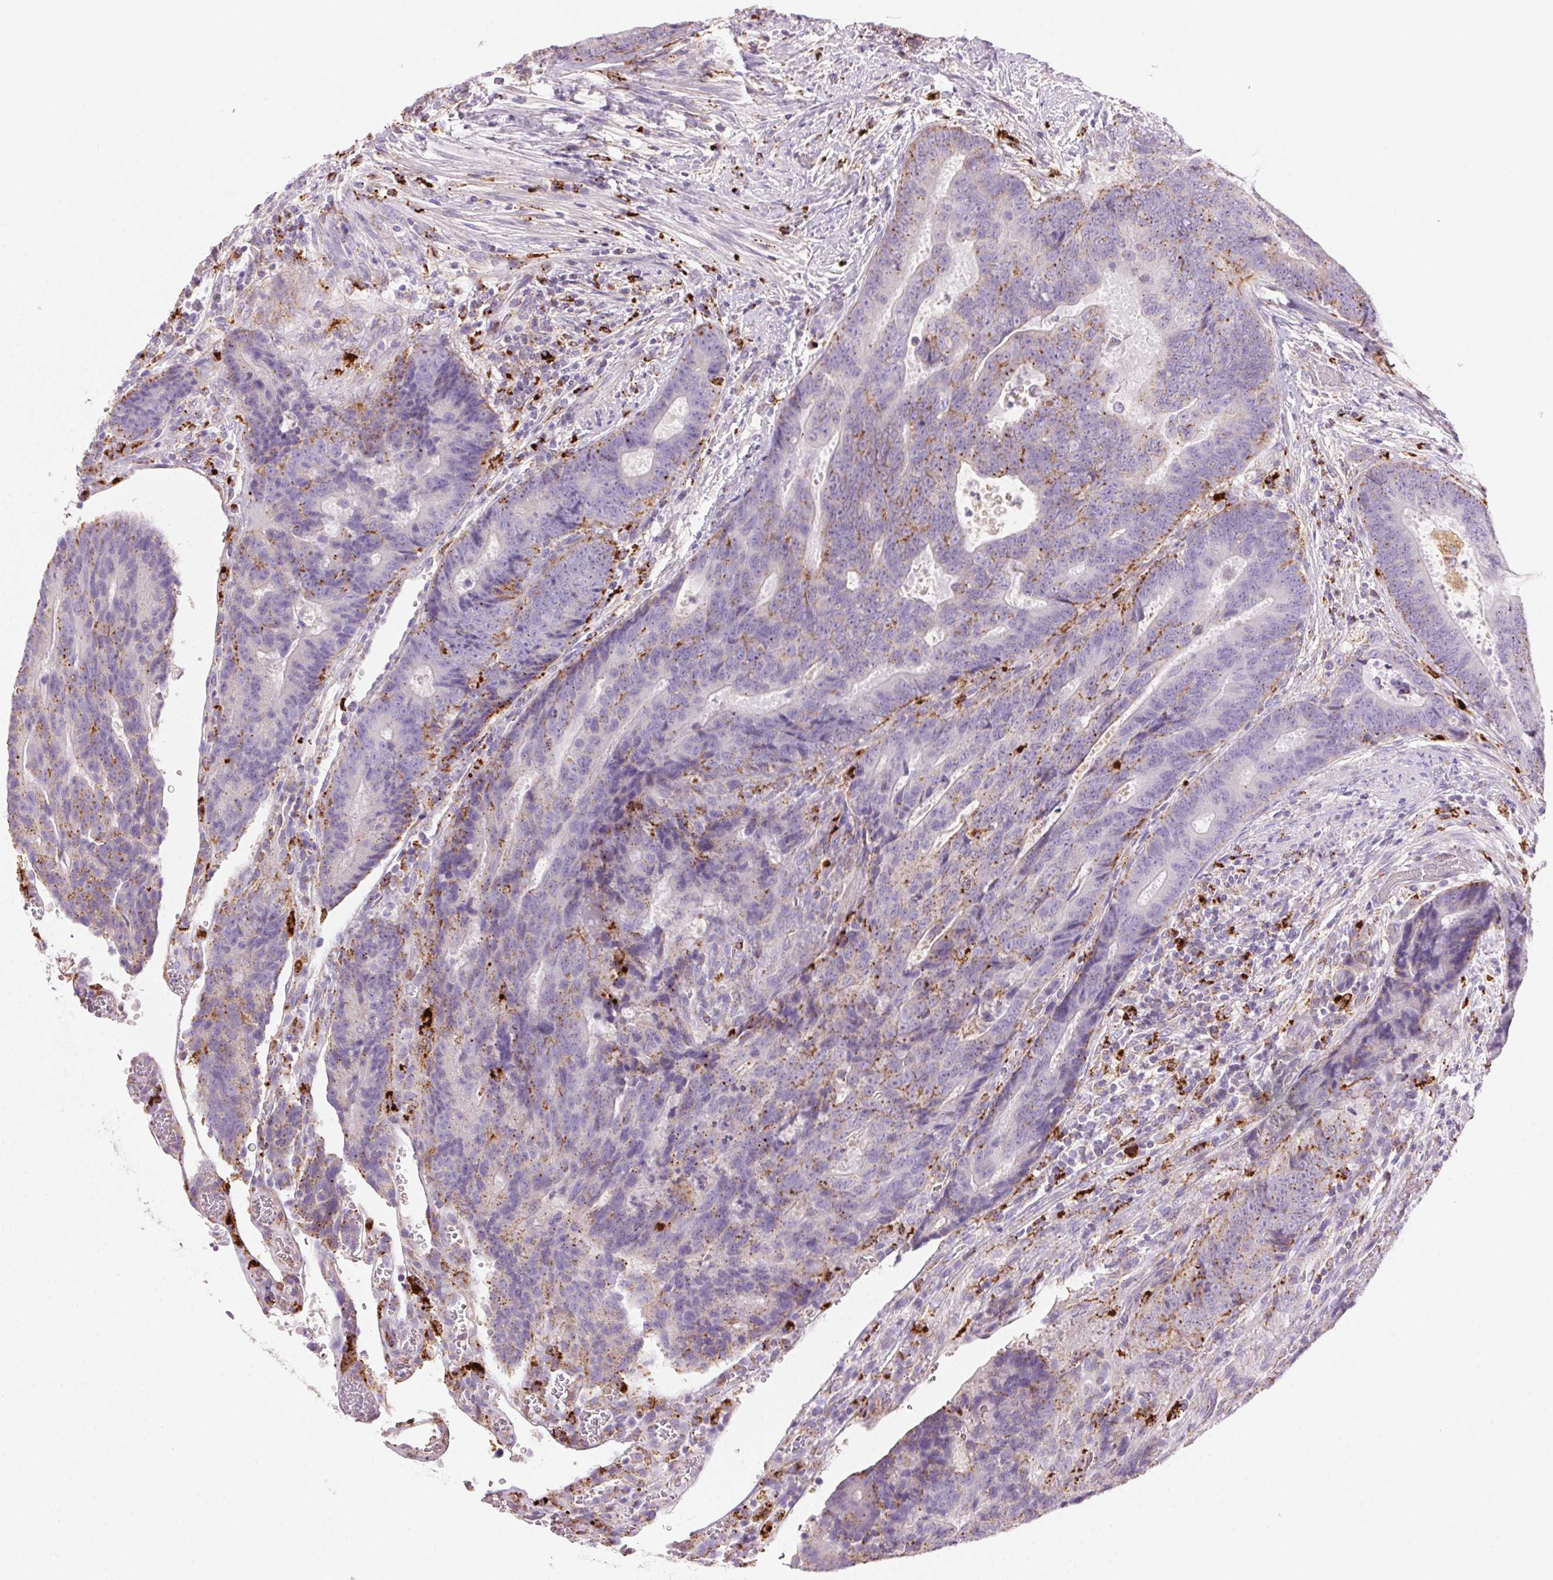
{"staining": {"intensity": "moderate", "quantity": "<25%", "location": "cytoplasmic/membranous"}, "tissue": "colorectal cancer", "cell_type": "Tumor cells", "image_type": "cancer", "snomed": [{"axis": "morphology", "description": "Adenocarcinoma, NOS"}, {"axis": "topography", "description": "Colon"}], "caption": "Colorectal adenocarcinoma stained with a brown dye displays moderate cytoplasmic/membranous positive staining in about <25% of tumor cells.", "gene": "SCPEP1", "patient": {"sex": "female", "age": 48}}